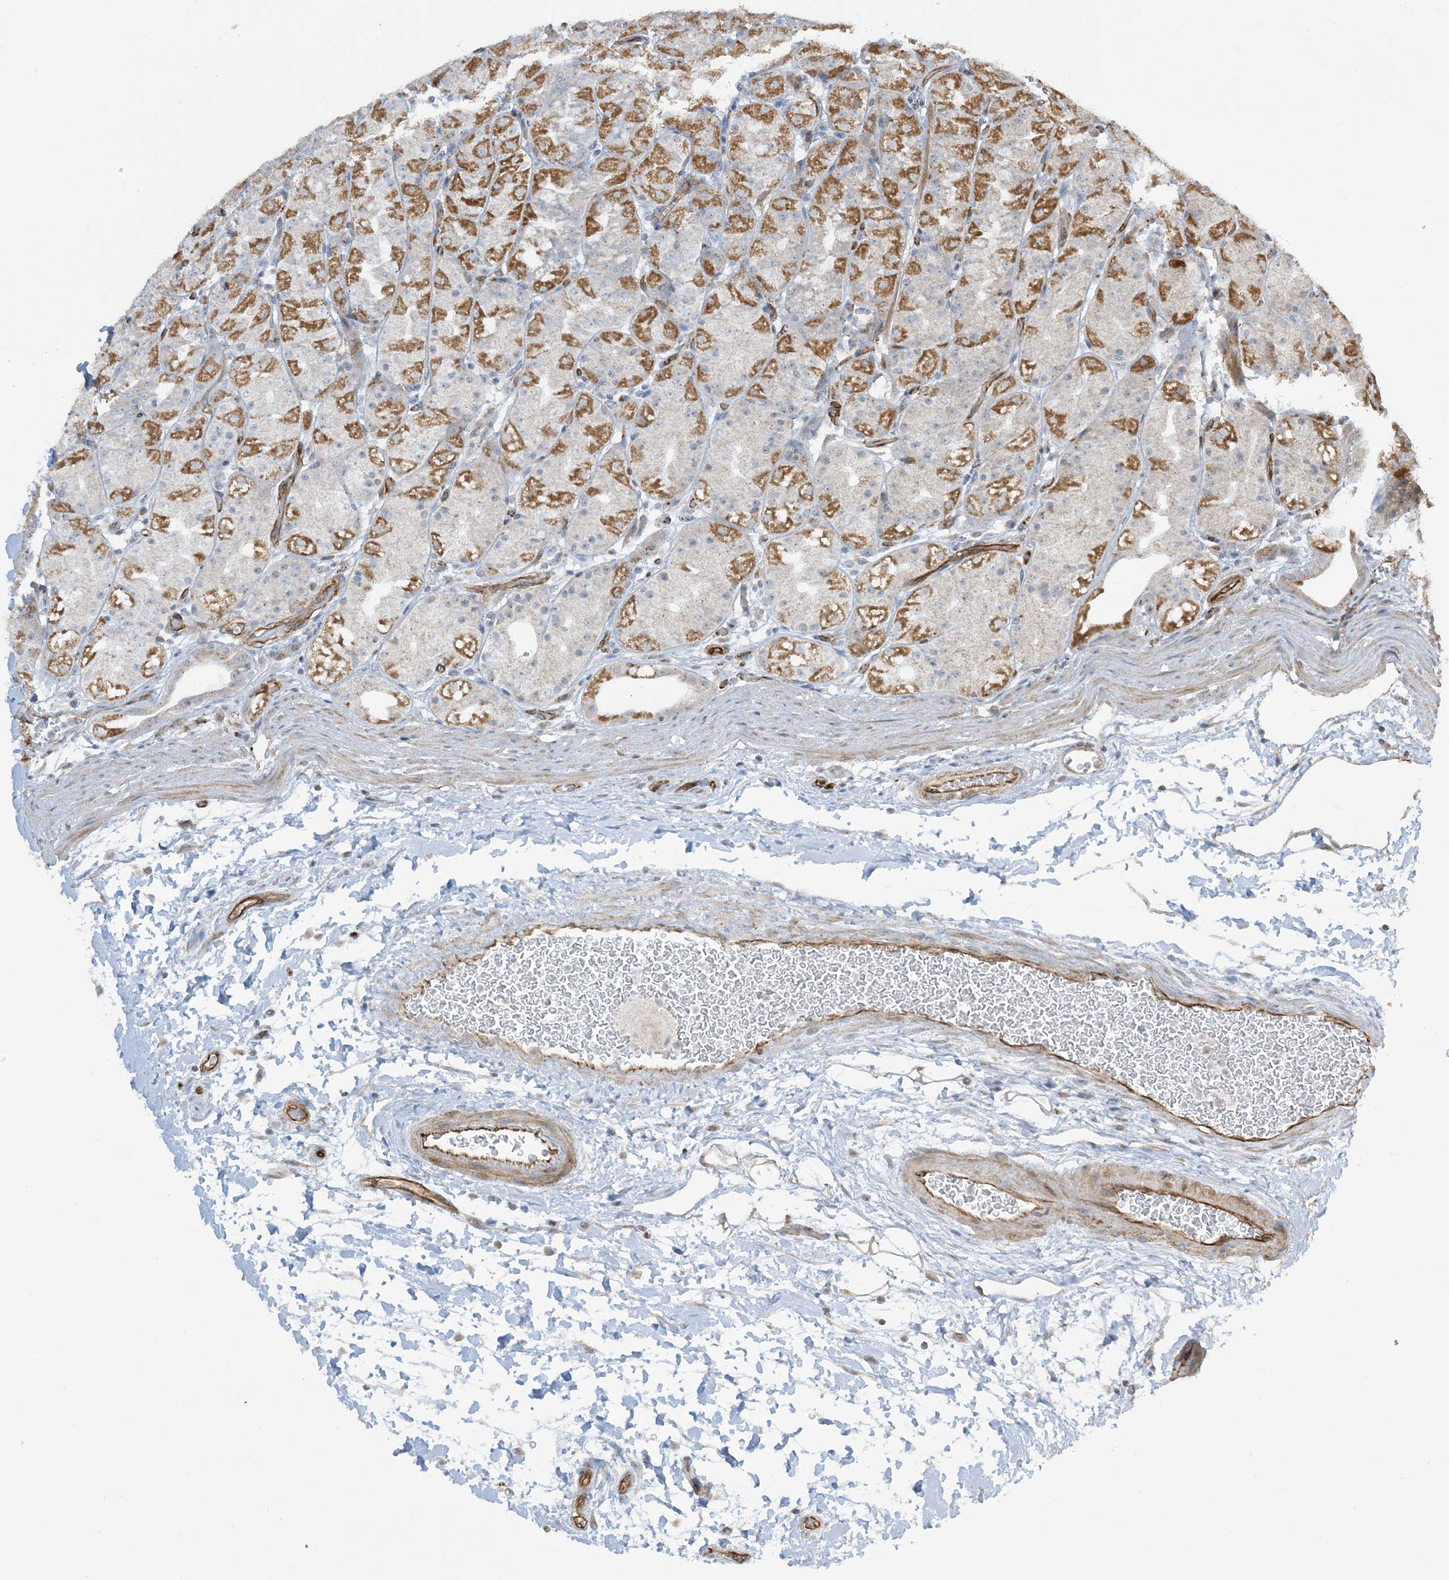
{"staining": {"intensity": "moderate", "quantity": "25%-75%", "location": "cytoplasmic/membranous"}, "tissue": "stomach", "cell_type": "Glandular cells", "image_type": "normal", "snomed": [{"axis": "morphology", "description": "Normal tissue, NOS"}, {"axis": "topography", "description": "Stomach, upper"}], "caption": "Stomach was stained to show a protein in brown. There is medium levels of moderate cytoplasmic/membranous positivity in about 25%-75% of glandular cells. (brown staining indicates protein expression, while blue staining denotes nuclei).", "gene": "AGA", "patient": {"sex": "male", "age": 48}}